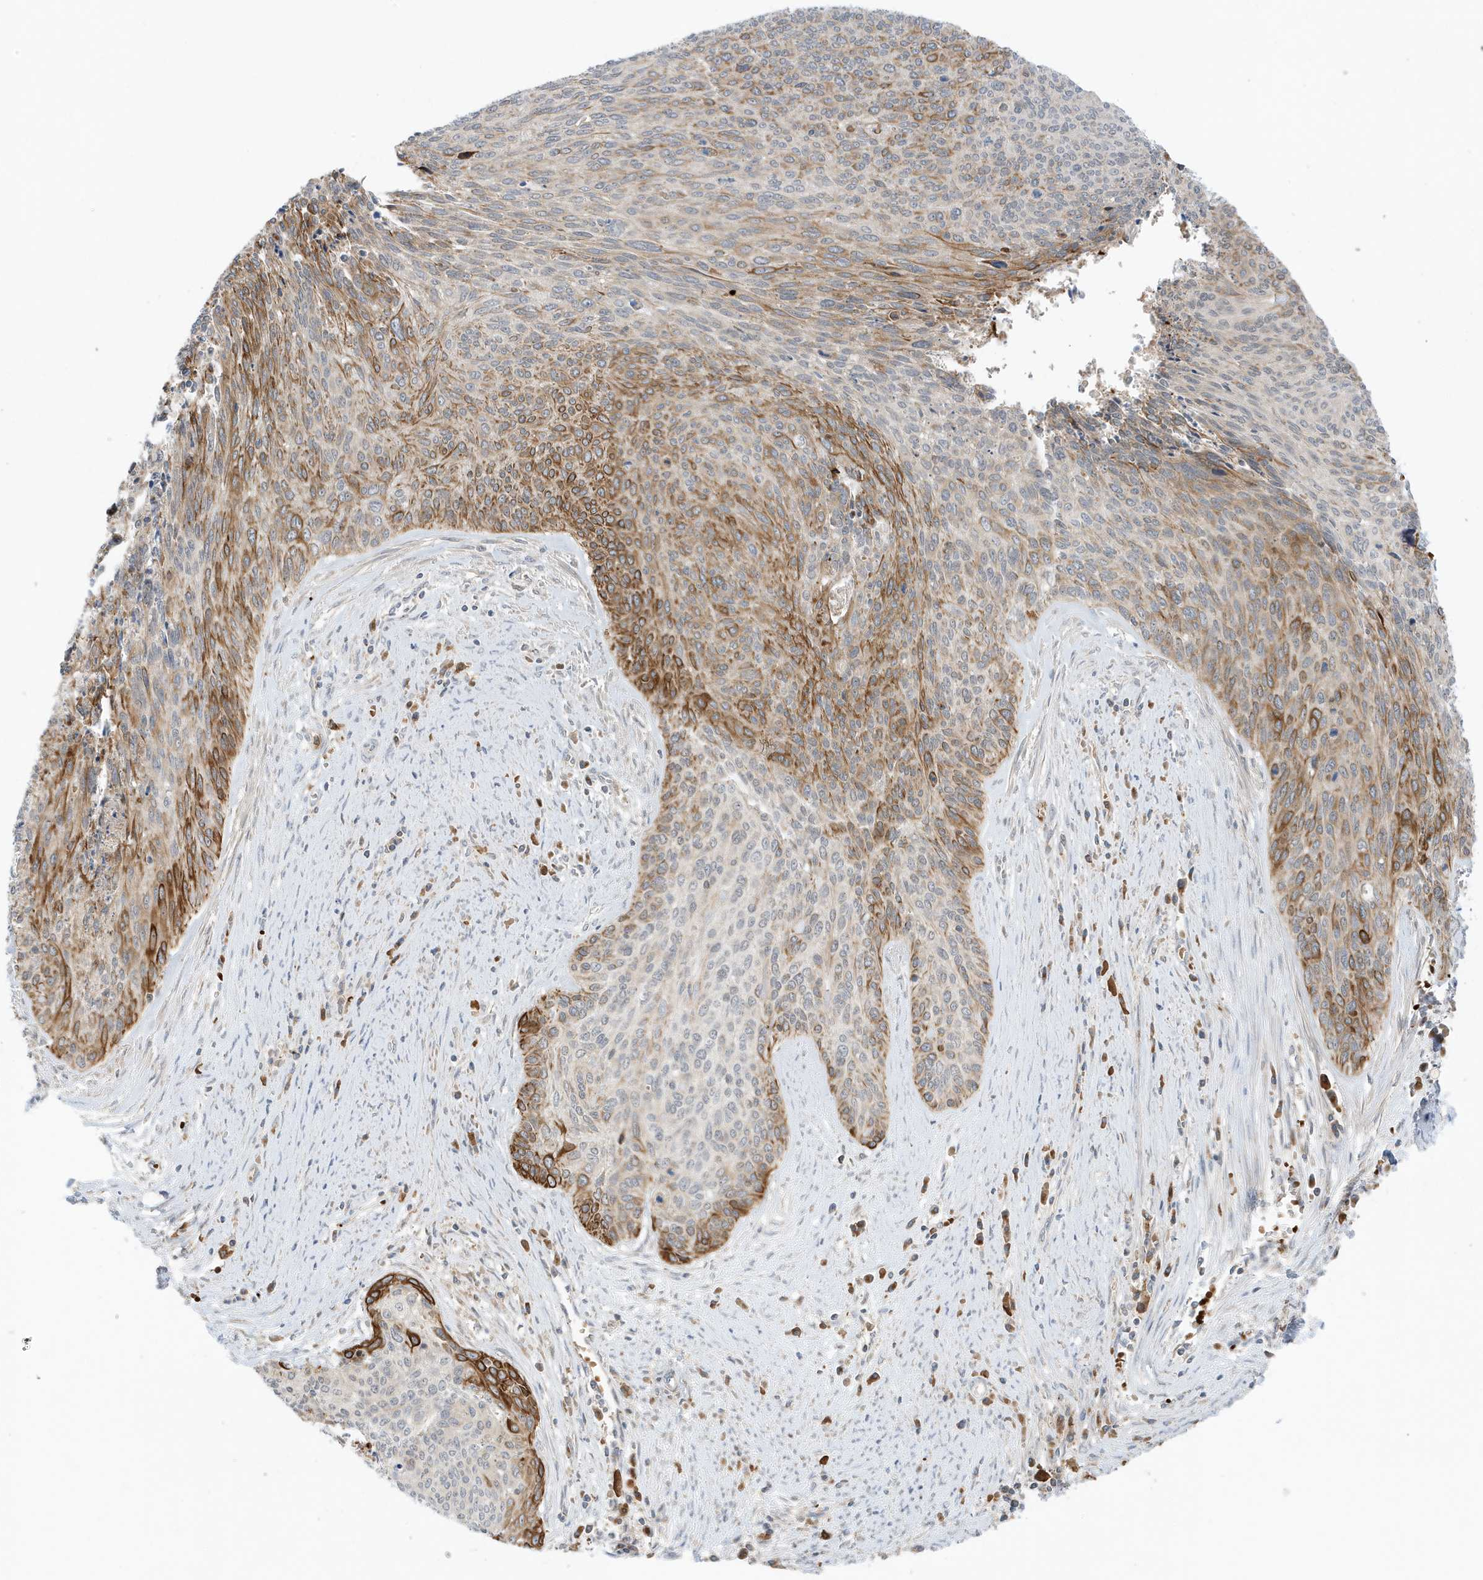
{"staining": {"intensity": "moderate", "quantity": "25%-75%", "location": "cytoplasmic/membranous"}, "tissue": "cervical cancer", "cell_type": "Tumor cells", "image_type": "cancer", "snomed": [{"axis": "morphology", "description": "Squamous cell carcinoma, NOS"}, {"axis": "topography", "description": "Cervix"}], "caption": "Cervical squamous cell carcinoma stained with immunohistochemistry (IHC) reveals moderate cytoplasmic/membranous positivity in about 25%-75% of tumor cells. Immunohistochemistry stains the protein of interest in brown and the nuclei are stained blue.", "gene": "NPPC", "patient": {"sex": "female", "age": 55}}